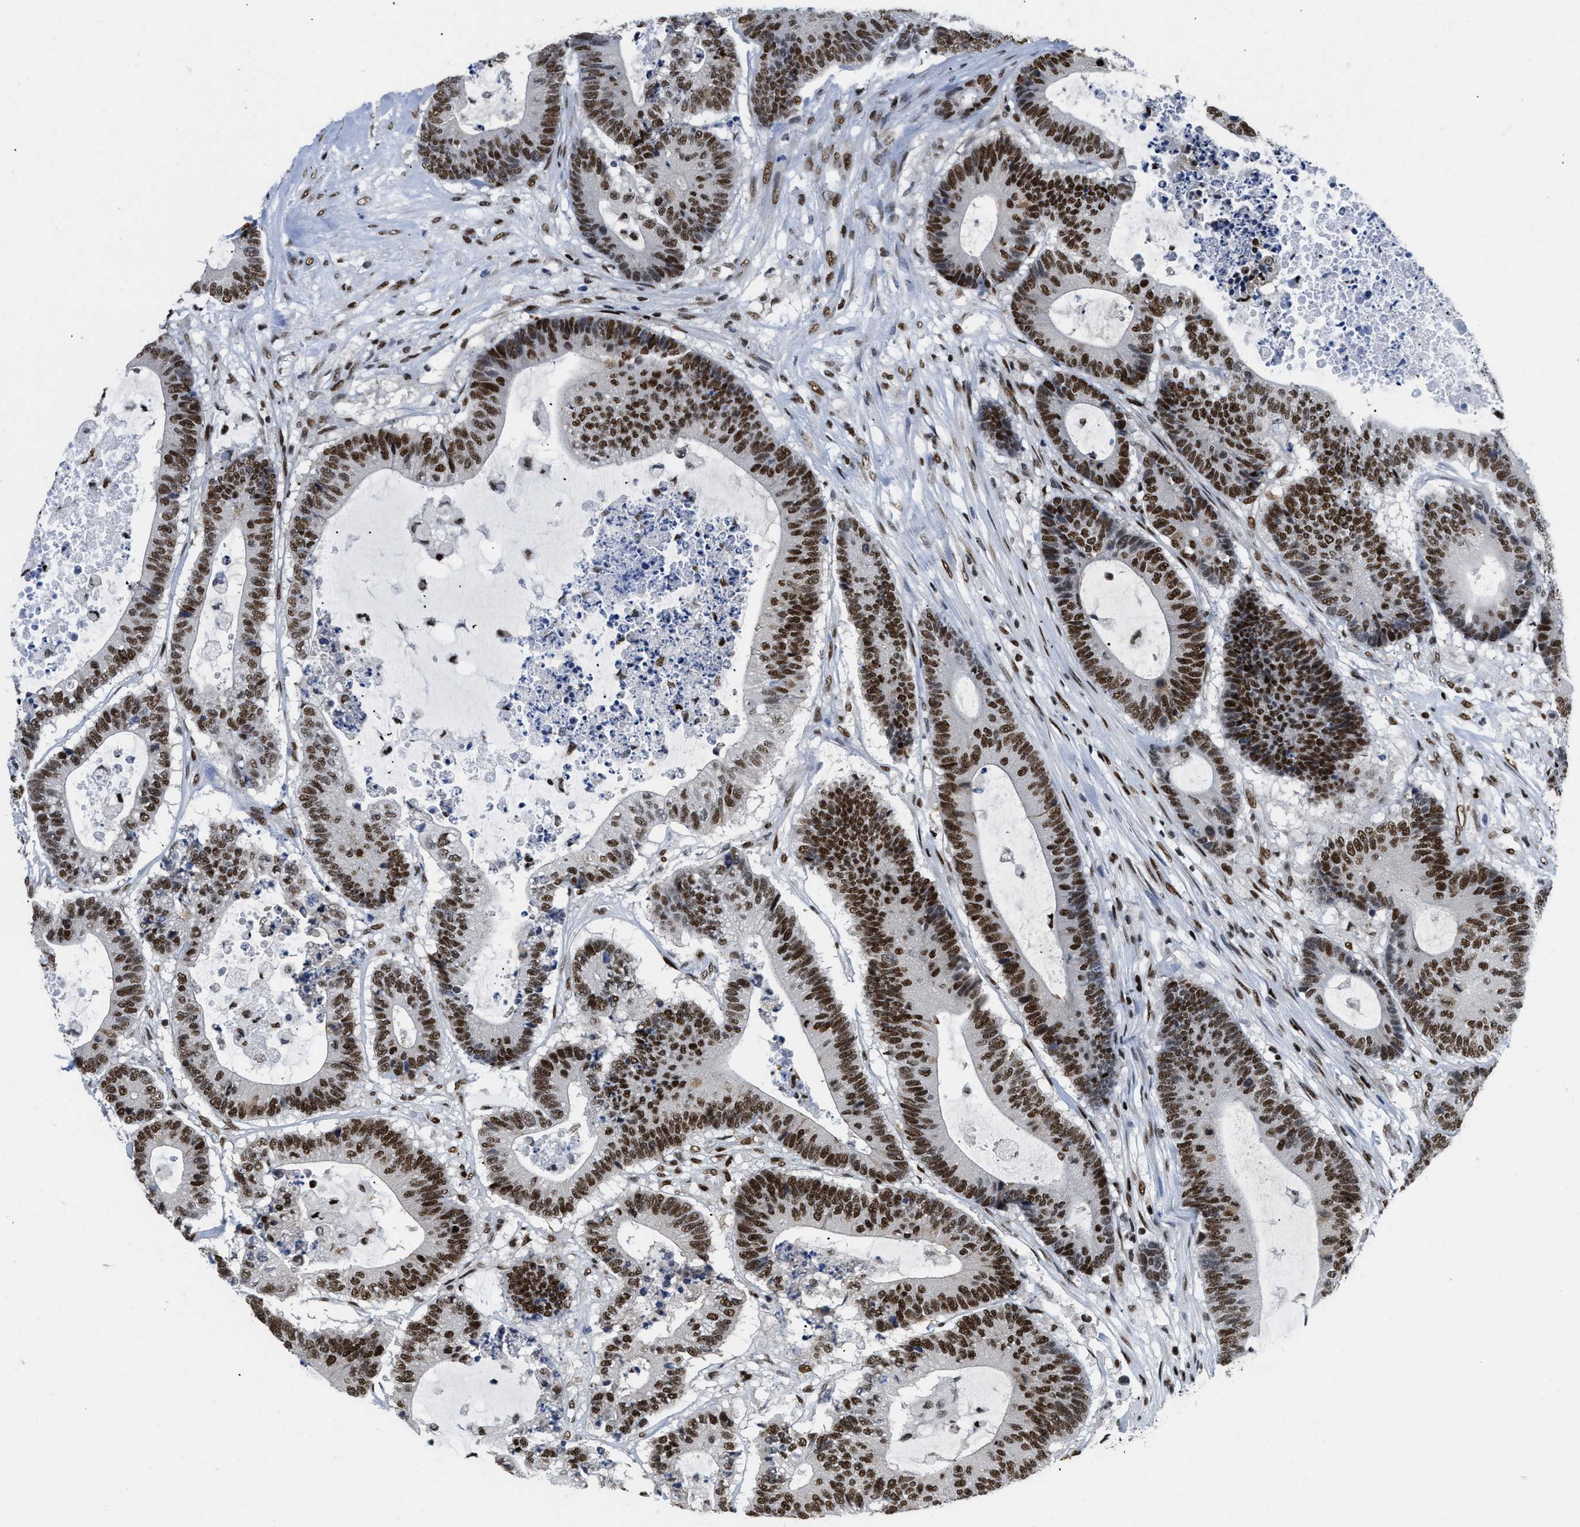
{"staining": {"intensity": "strong", "quantity": ">75%", "location": "nuclear"}, "tissue": "colorectal cancer", "cell_type": "Tumor cells", "image_type": "cancer", "snomed": [{"axis": "morphology", "description": "Adenocarcinoma, NOS"}, {"axis": "topography", "description": "Colon"}], "caption": "Protein expression analysis of colorectal adenocarcinoma displays strong nuclear staining in about >75% of tumor cells.", "gene": "CREB1", "patient": {"sex": "female", "age": 84}}